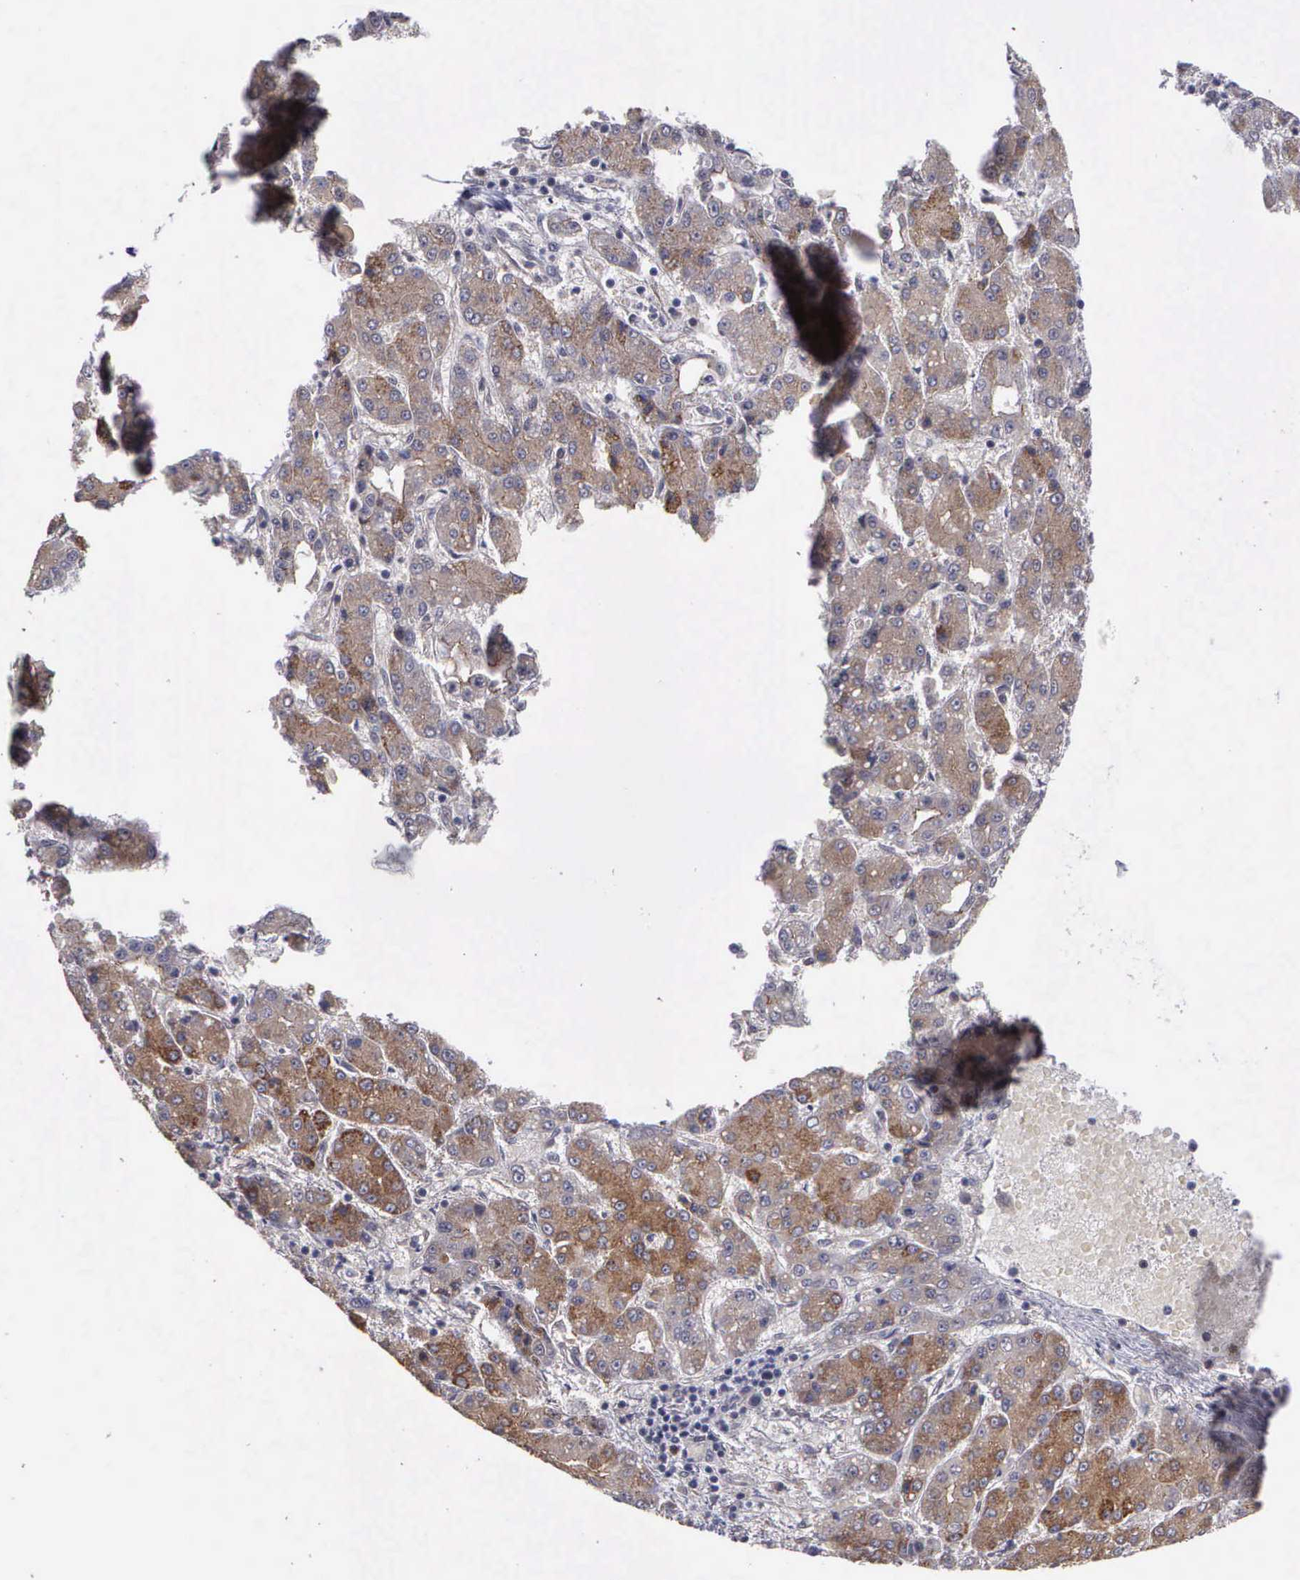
{"staining": {"intensity": "moderate", "quantity": ">75%", "location": "cytoplasmic/membranous"}, "tissue": "liver cancer", "cell_type": "Tumor cells", "image_type": "cancer", "snomed": [{"axis": "morphology", "description": "Carcinoma, Hepatocellular, NOS"}, {"axis": "topography", "description": "Liver"}], "caption": "Brown immunohistochemical staining in liver hepatocellular carcinoma shows moderate cytoplasmic/membranous expression in approximately >75% of tumor cells. (Brightfield microscopy of DAB IHC at high magnification).", "gene": "MAP3K9", "patient": {"sex": "male", "age": 69}}